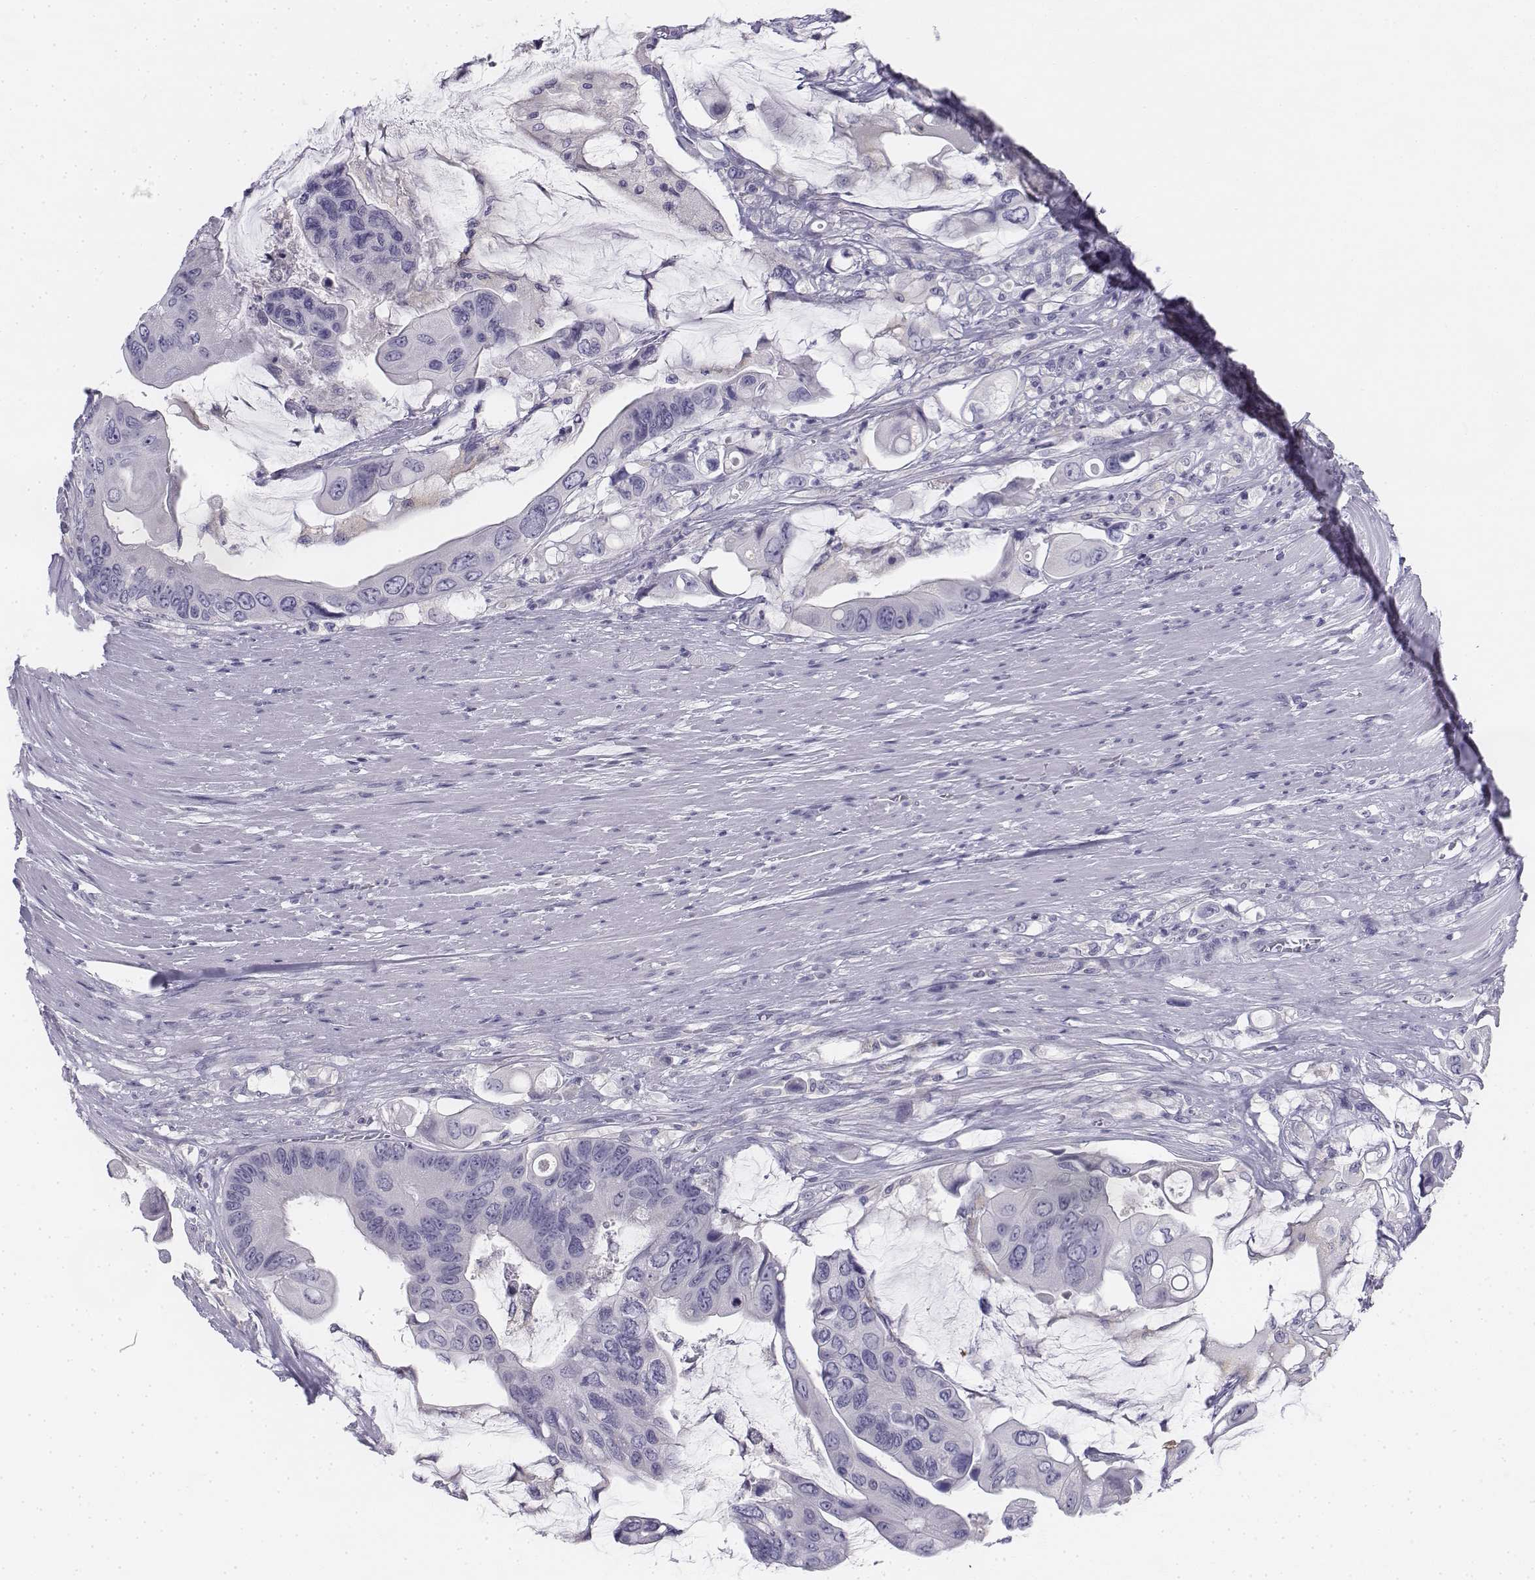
{"staining": {"intensity": "negative", "quantity": "none", "location": "none"}, "tissue": "colorectal cancer", "cell_type": "Tumor cells", "image_type": "cancer", "snomed": [{"axis": "morphology", "description": "Adenocarcinoma, NOS"}, {"axis": "topography", "description": "Rectum"}], "caption": "IHC histopathology image of human colorectal cancer (adenocarcinoma) stained for a protein (brown), which reveals no staining in tumor cells.", "gene": "TH", "patient": {"sex": "male", "age": 63}}